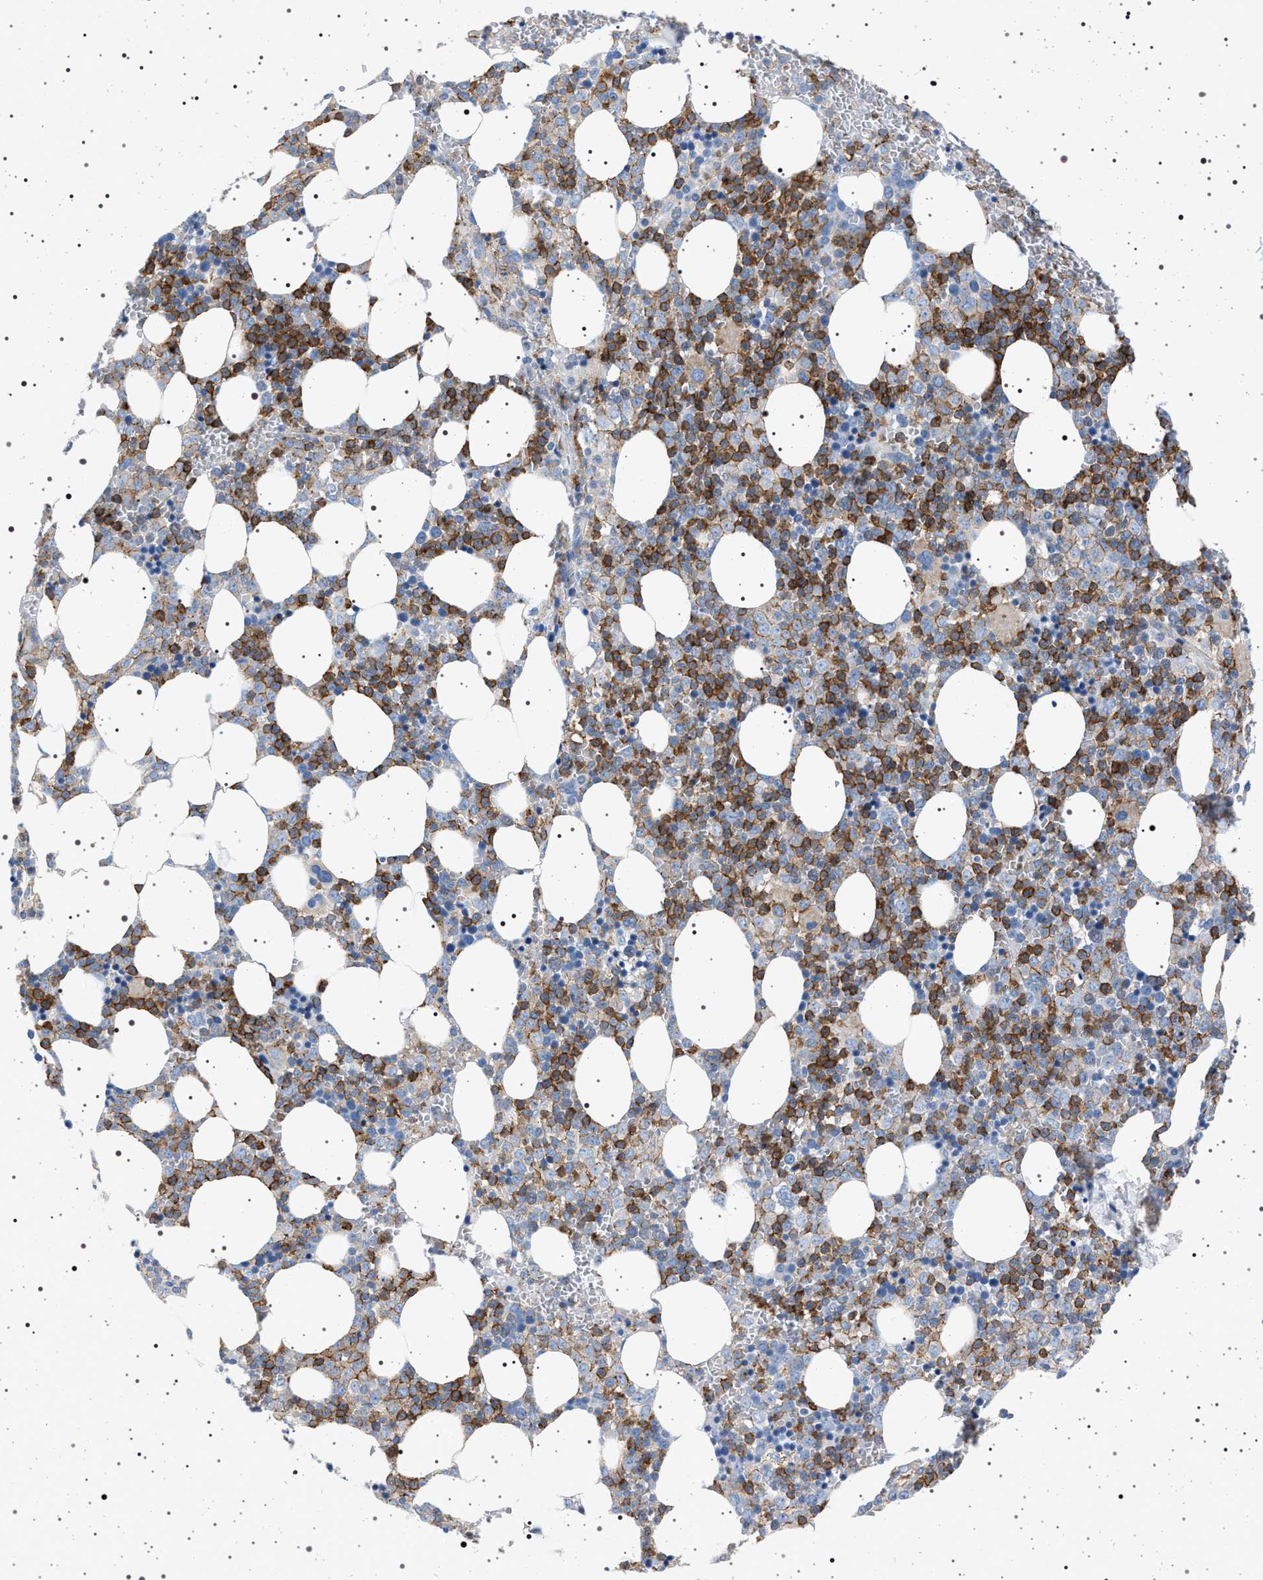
{"staining": {"intensity": "moderate", "quantity": "25%-75%", "location": "cytoplasmic/membranous"}, "tissue": "bone marrow", "cell_type": "Hematopoietic cells", "image_type": "normal", "snomed": [{"axis": "morphology", "description": "Normal tissue, NOS"}, {"axis": "morphology", "description": "Inflammation, NOS"}, {"axis": "topography", "description": "Bone marrow"}], "caption": "IHC histopathology image of unremarkable bone marrow stained for a protein (brown), which shows medium levels of moderate cytoplasmic/membranous positivity in approximately 25%-75% of hematopoietic cells.", "gene": "NAT9", "patient": {"sex": "female", "age": 67}}